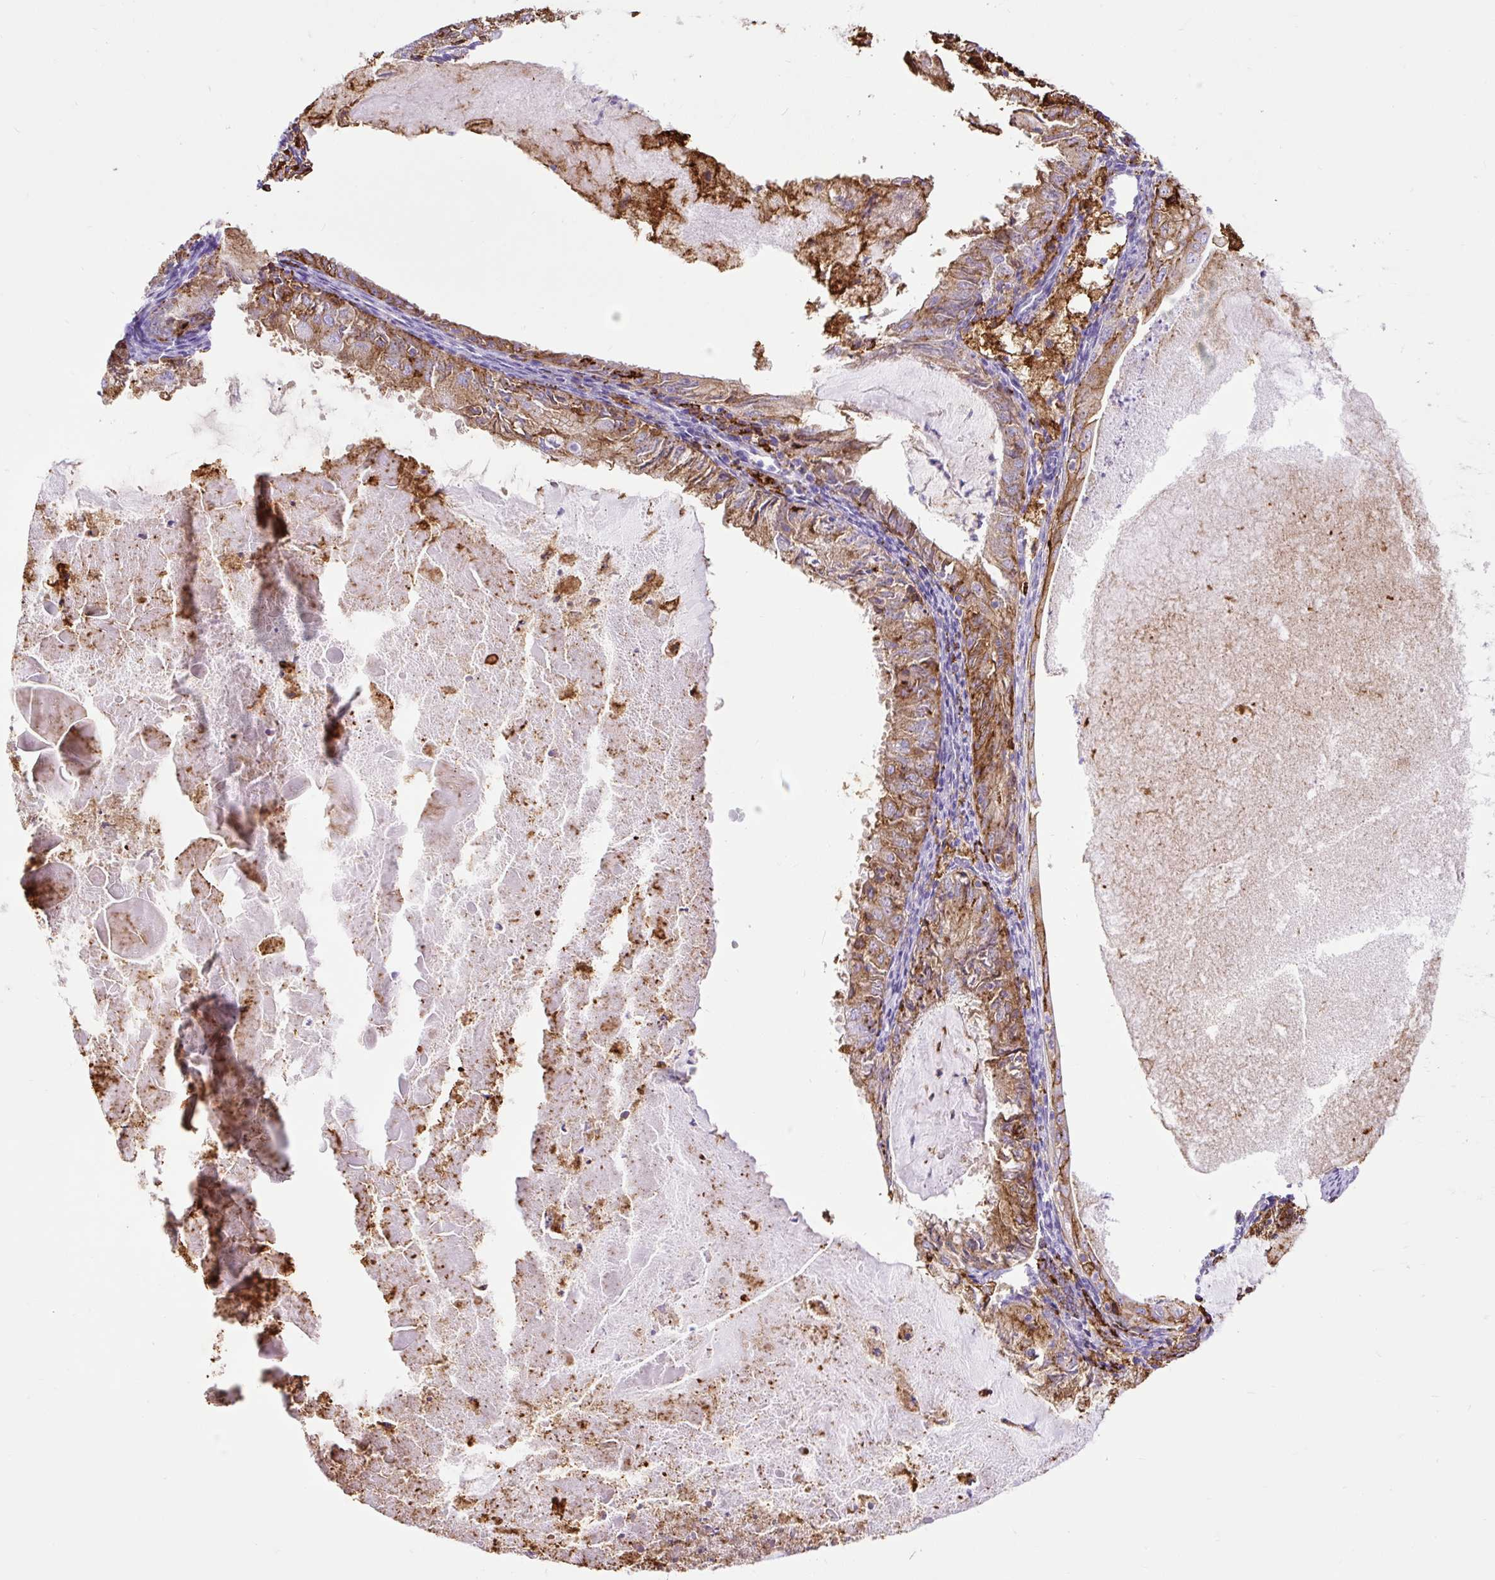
{"staining": {"intensity": "moderate", "quantity": ">75%", "location": "cytoplasmic/membranous"}, "tissue": "endometrial cancer", "cell_type": "Tumor cells", "image_type": "cancer", "snomed": [{"axis": "morphology", "description": "Adenocarcinoma, NOS"}, {"axis": "topography", "description": "Endometrium"}], "caption": "Protein staining reveals moderate cytoplasmic/membranous expression in about >75% of tumor cells in endometrial cancer (adenocarcinoma).", "gene": "HLA-DRA", "patient": {"sex": "female", "age": 57}}